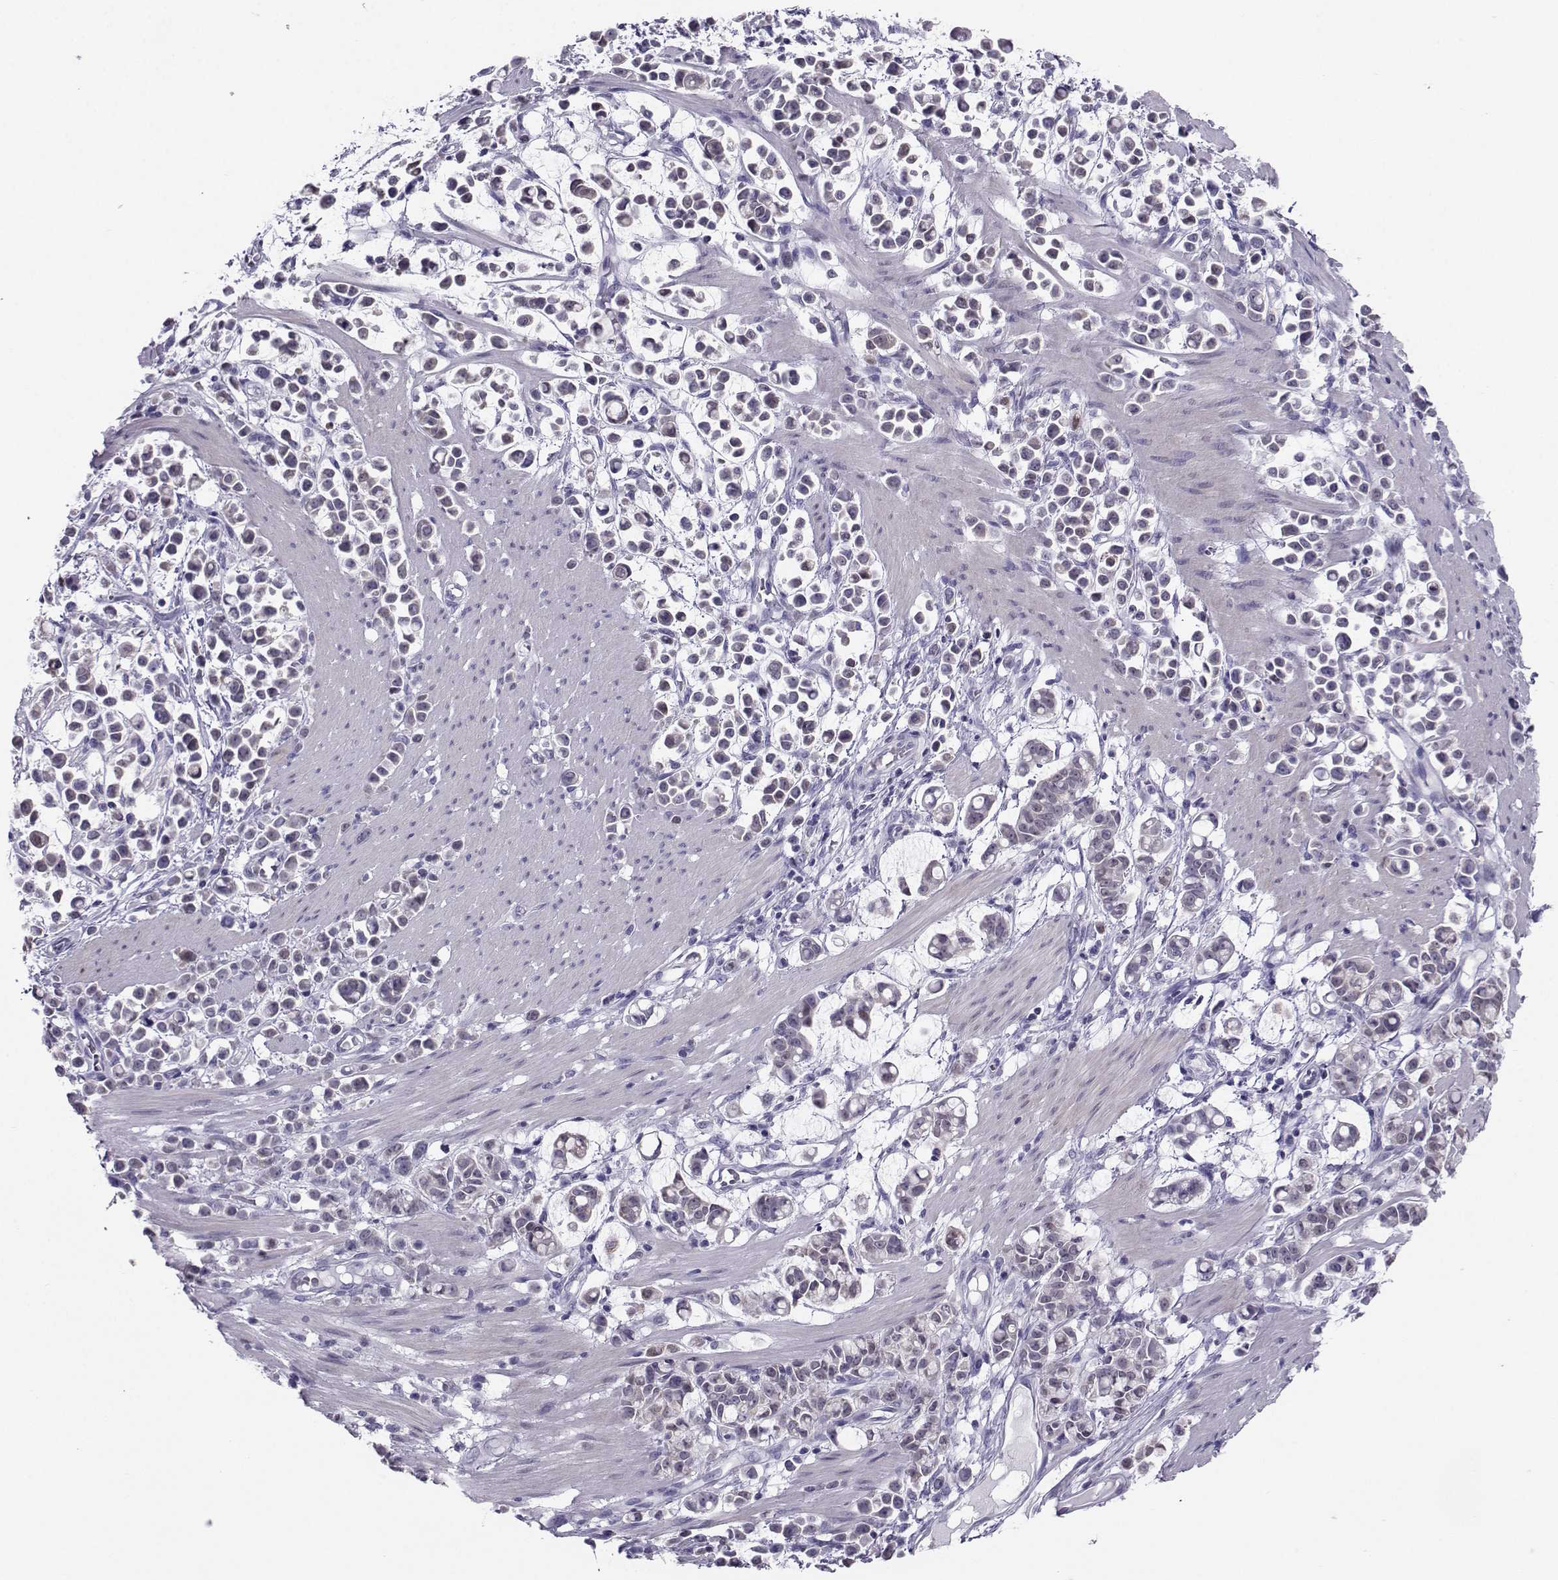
{"staining": {"intensity": "negative", "quantity": "none", "location": "none"}, "tissue": "stomach cancer", "cell_type": "Tumor cells", "image_type": "cancer", "snomed": [{"axis": "morphology", "description": "Adenocarcinoma, NOS"}, {"axis": "topography", "description": "Stomach"}], "caption": "Immunohistochemical staining of human stomach adenocarcinoma reveals no significant staining in tumor cells. The staining is performed using DAB (3,3'-diaminobenzidine) brown chromogen with nuclei counter-stained in using hematoxylin.", "gene": "PGK1", "patient": {"sex": "male", "age": 82}}